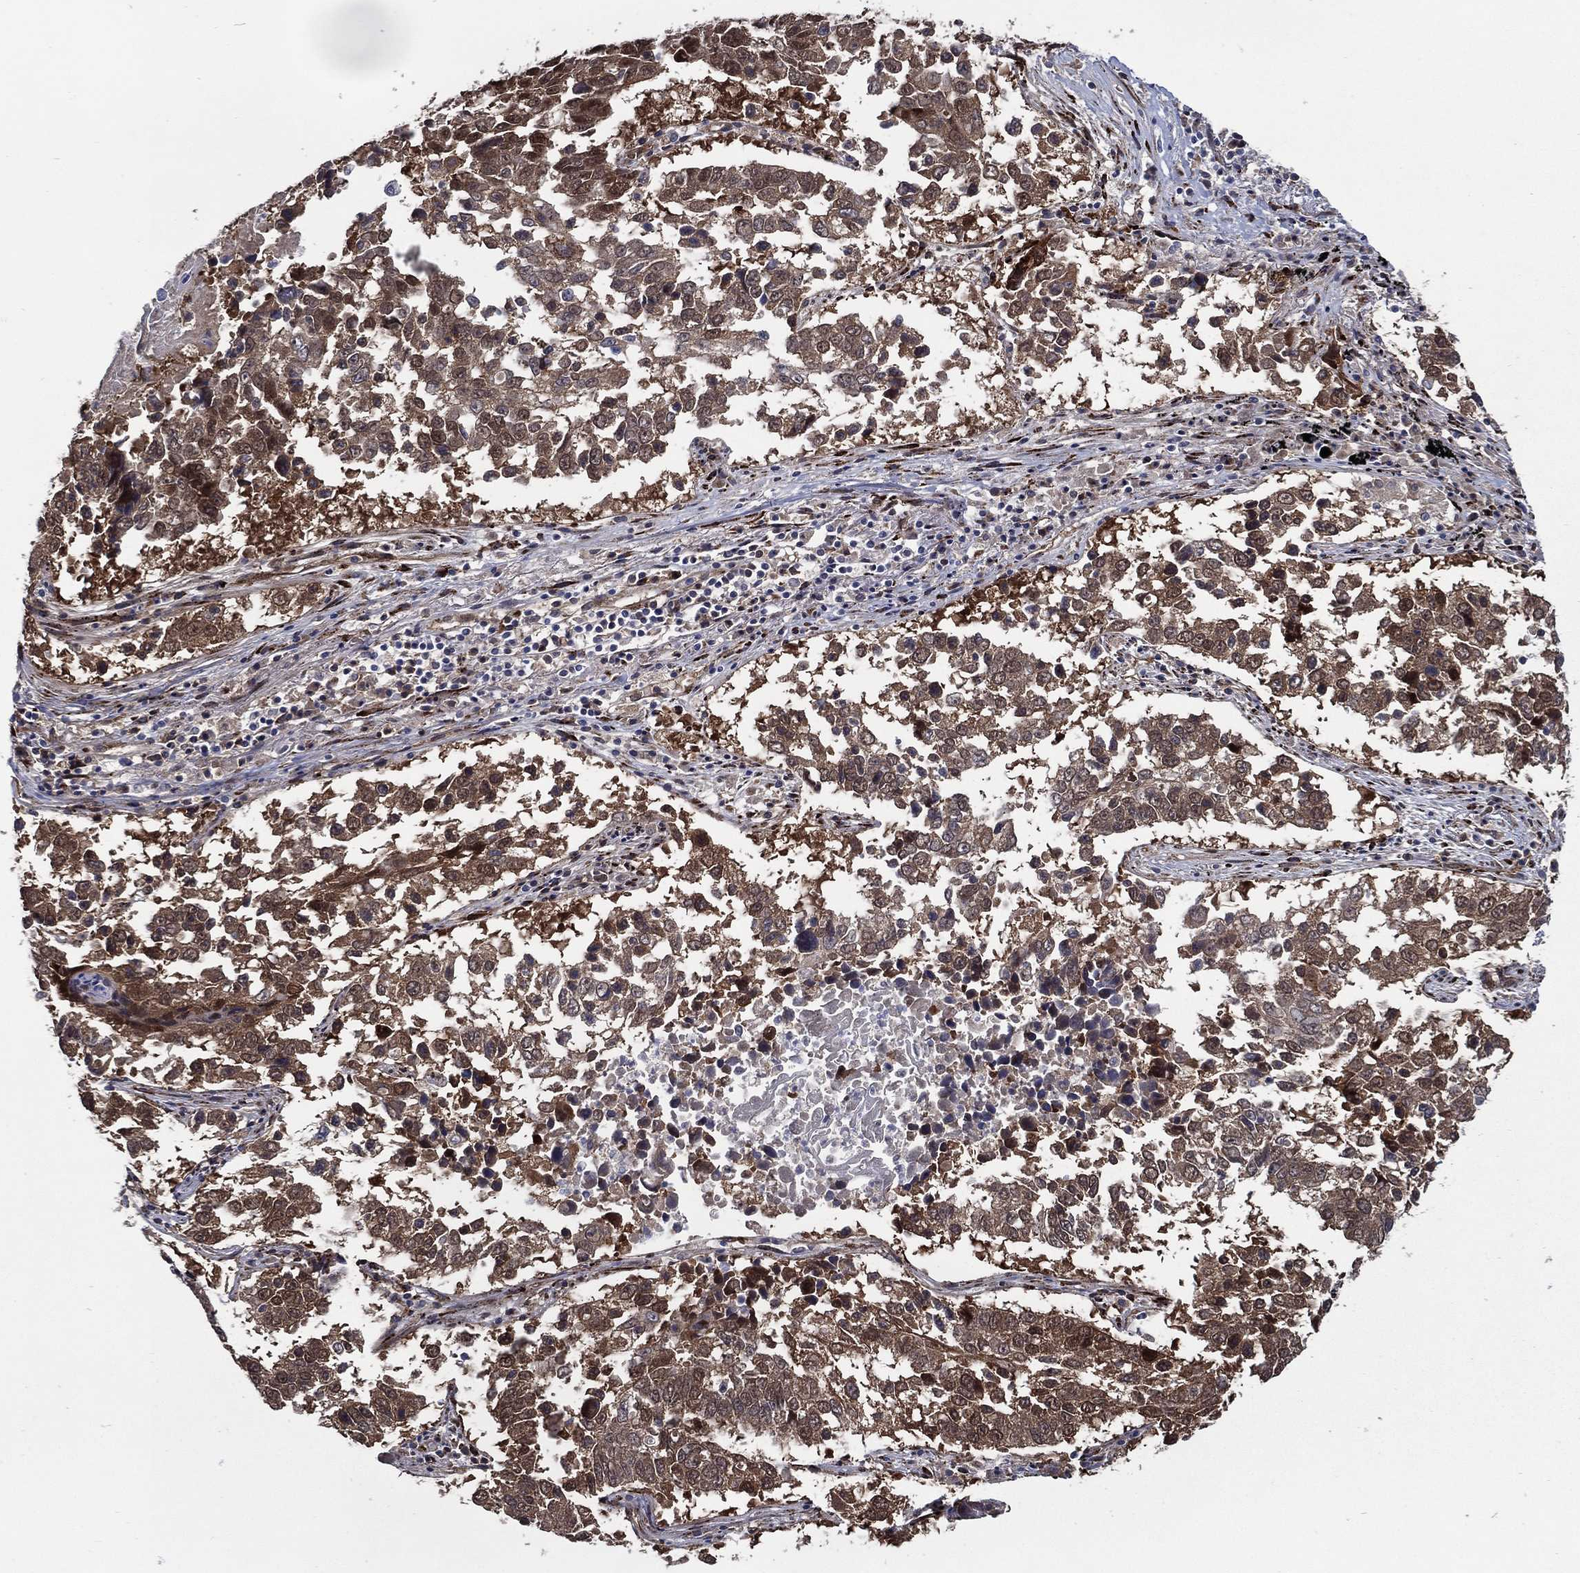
{"staining": {"intensity": "moderate", "quantity": "25%-75%", "location": "cytoplasmic/membranous"}, "tissue": "lung cancer", "cell_type": "Tumor cells", "image_type": "cancer", "snomed": [{"axis": "morphology", "description": "Squamous cell carcinoma, NOS"}, {"axis": "topography", "description": "Lung"}], "caption": "A high-resolution micrograph shows IHC staining of lung cancer (squamous cell carcinoma), which exhibits moderate cytoplasmic/membranous expression in about 25%-75% of tumor cells.", "gene": "ARHGAP11A", "patient": {"sex": "male", "age": 82}}